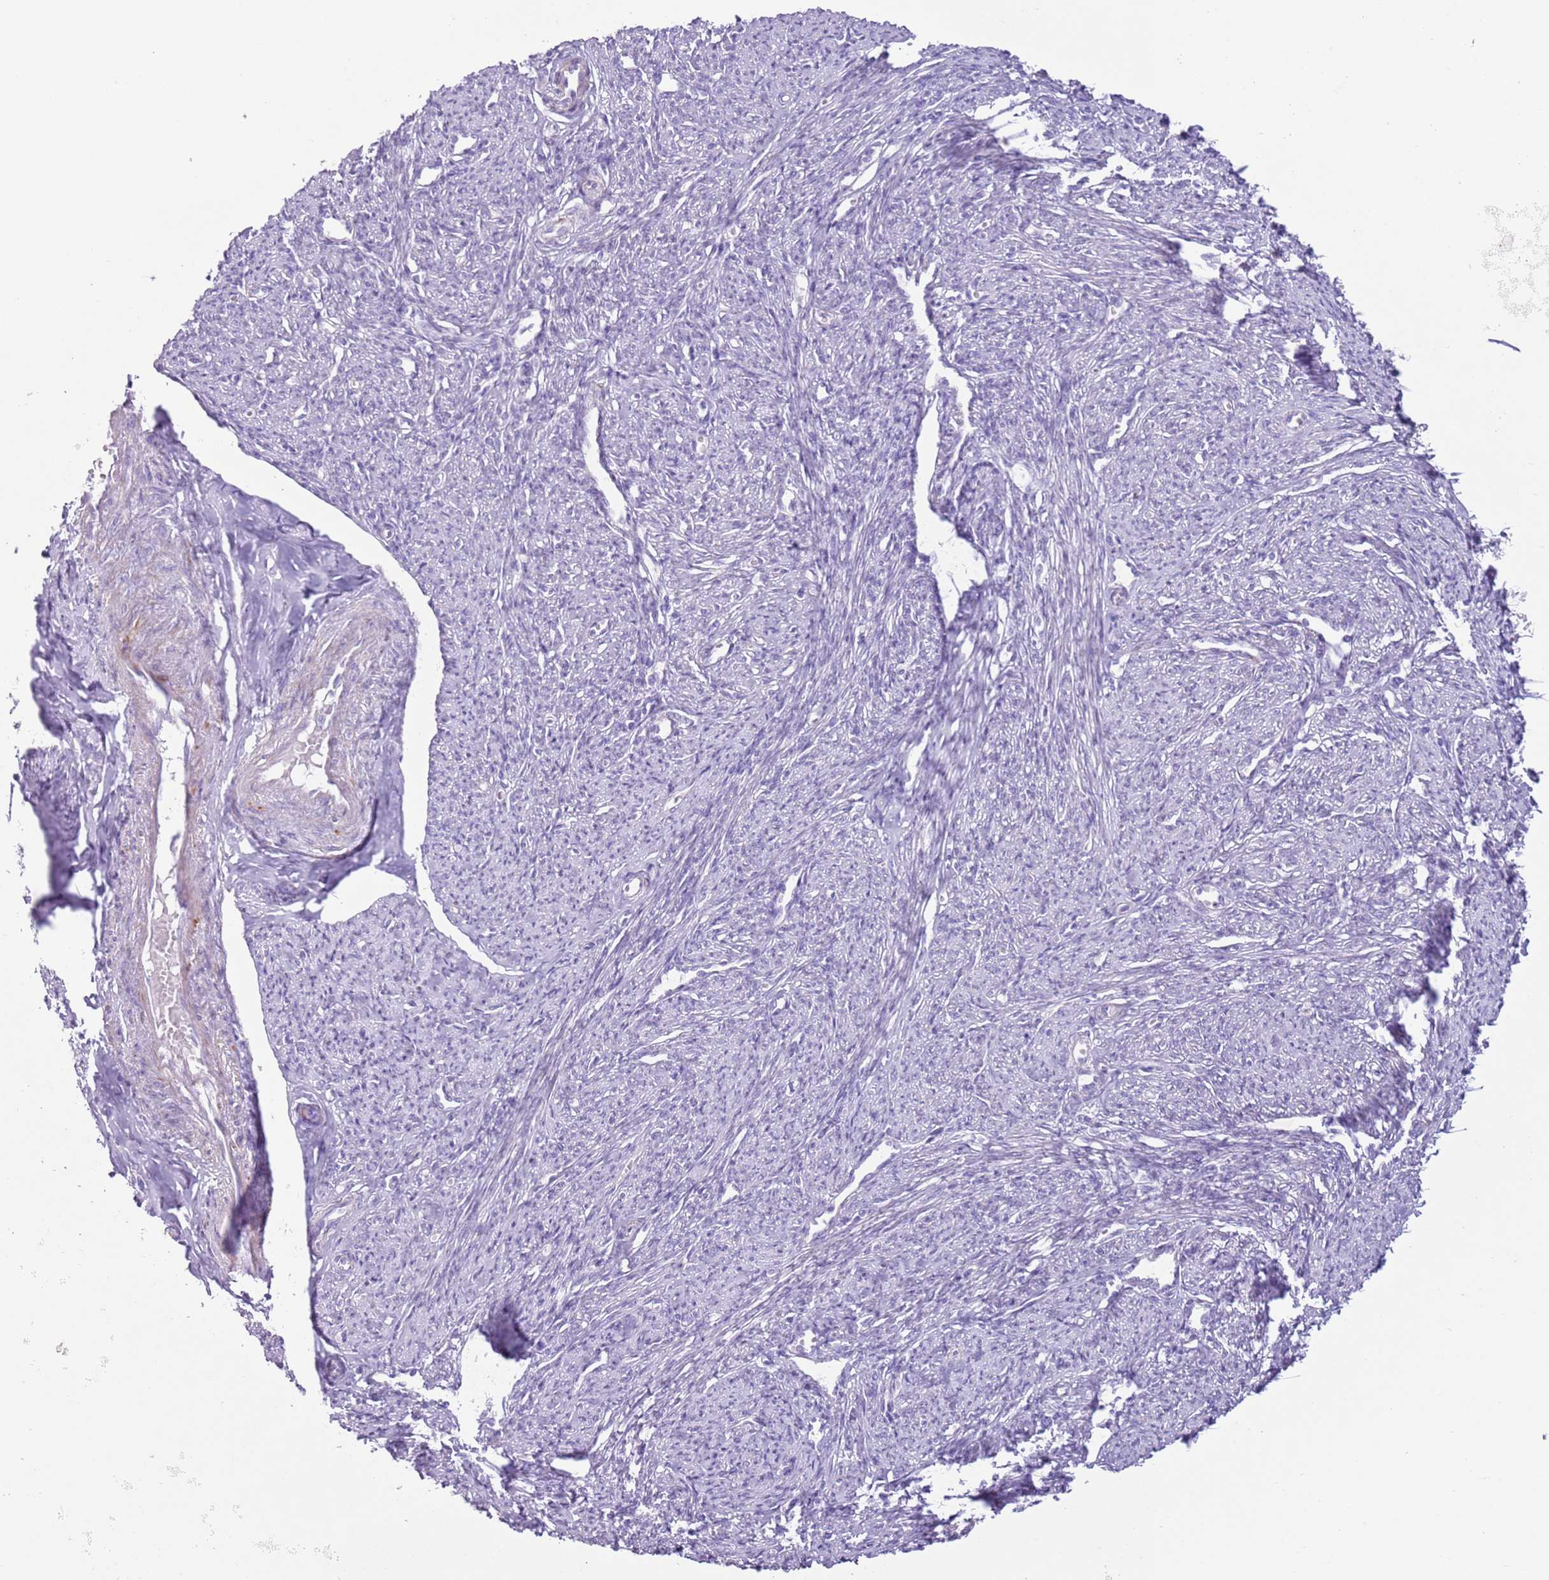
{"staining": {"intensity": "moderate", "quantity": "<25%", "location": "cytoplasmic/membranous"}, "tissue": "smooth muscle", "cell_type": "Smooth muscle cells", "image_type": "normal", "snomed": [{"axis": "morphology", "description": "Normal tissue, NOS"}, {"axis": "topography", "description": "Smooth muscle"}, {"axis": "topography", "description": "Uterus"}], "caption": "Immunohistochemical staining of unremarkable human smooth muscle demonstrates <25% levels of moderate cytoplasmic/membranous protein positivity in about <25% of smooth muscle cells. Using DAB (brown) and hematoxylin (blue) stains, captured at high magnification using brightfield microscopy.", "gene": "ZNF239", "patient": {"sex": "female", "age": 59}}